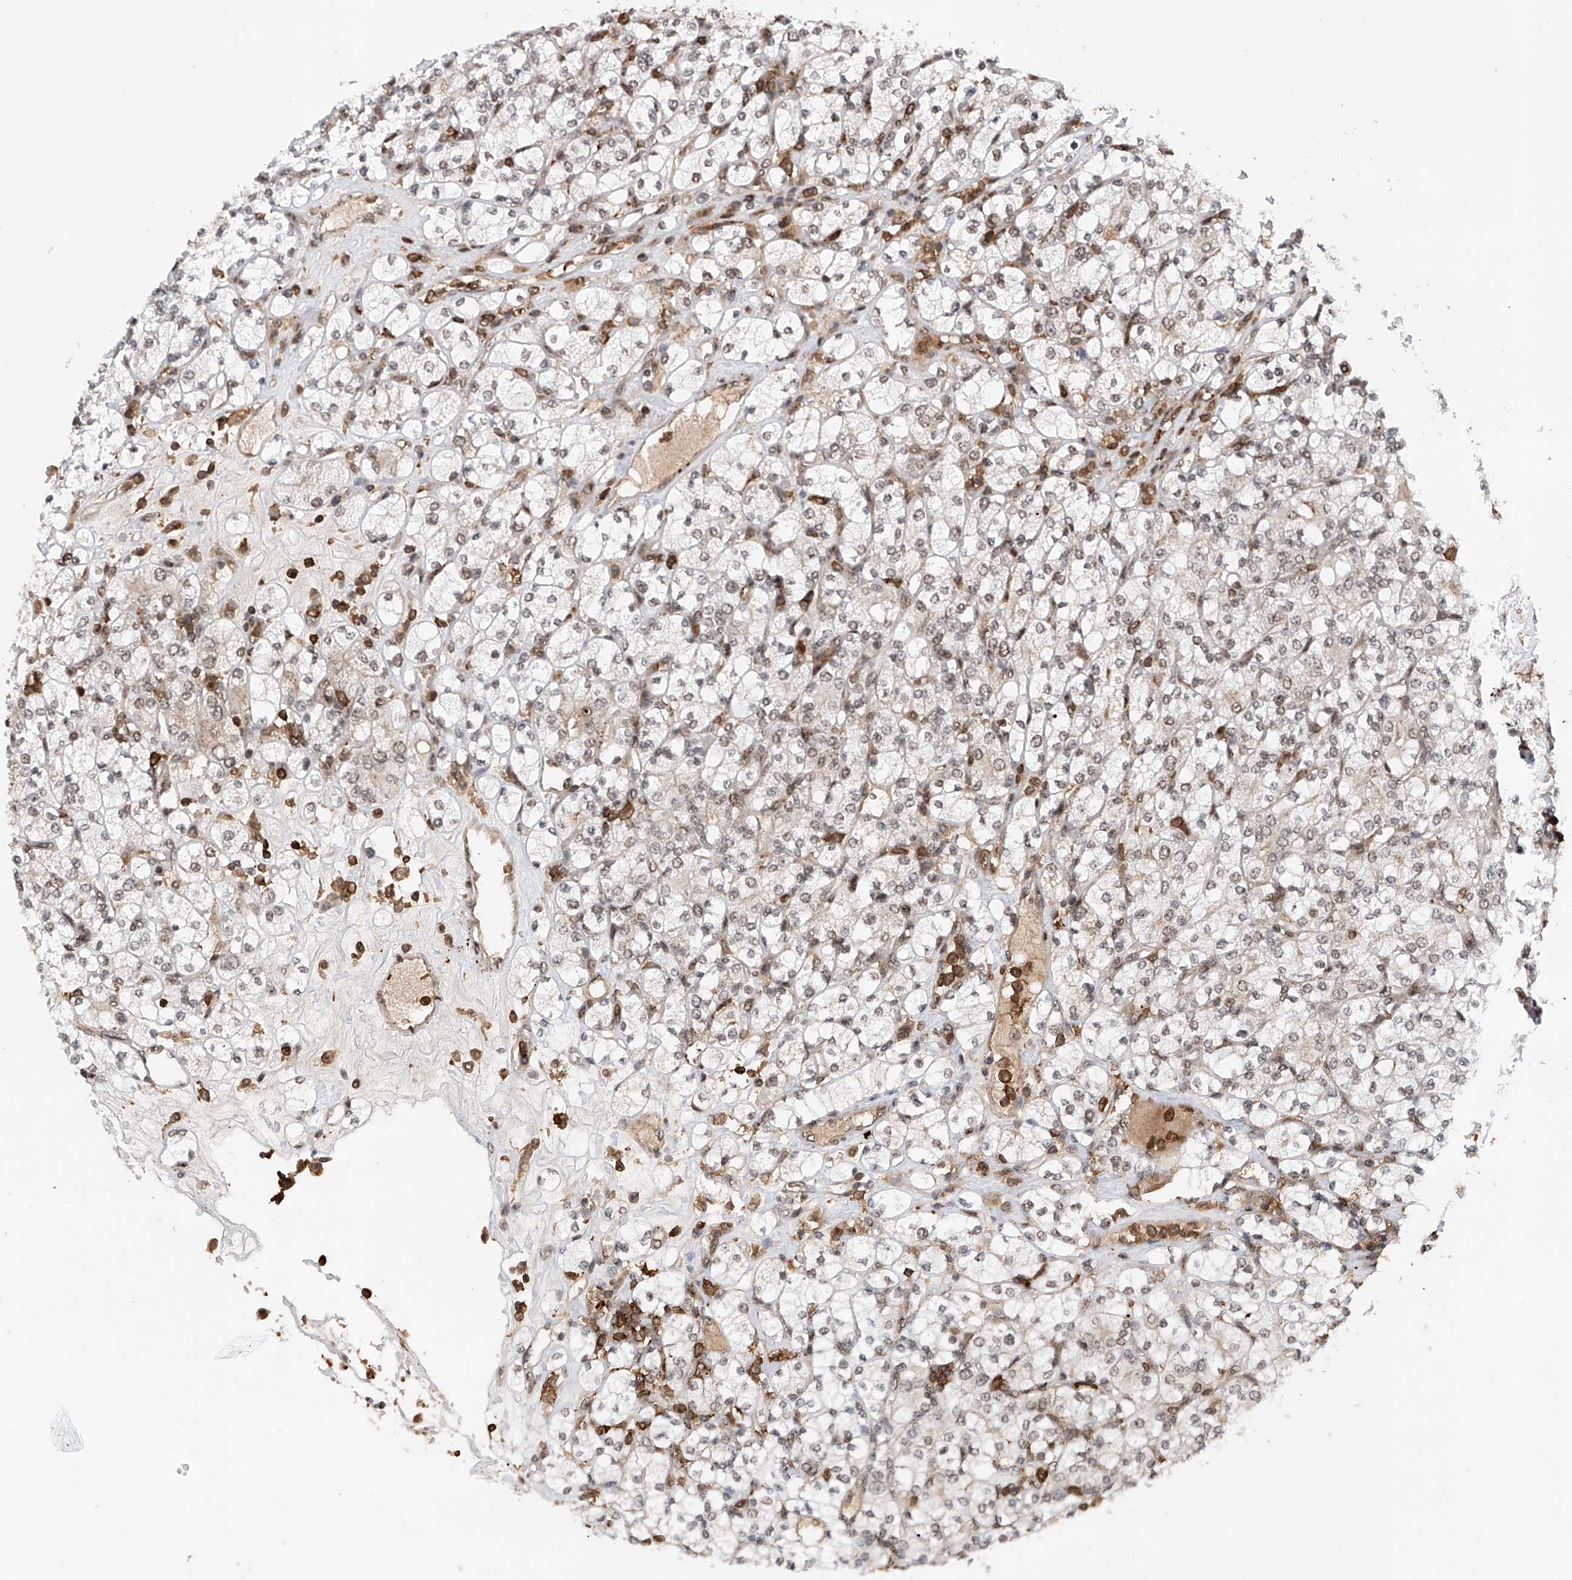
{"staining": {"intensity": "weak", "quantity": "<25%", "location": "nuclear"}, "tissue": "renal cancer", "cell_type": "Tumor cells", "image_type": "cancer", "snomed": [{"axis": "morphology", "description": "Adenocarcinoma, NOS"}, {"axis": "topography", "description": "Kidney"}], "caption": "The micrograph displays no staining of tumor cells in renal cancer.", "gene": "ZNF280D", "patient": {"sex": "male", "age": 77}}